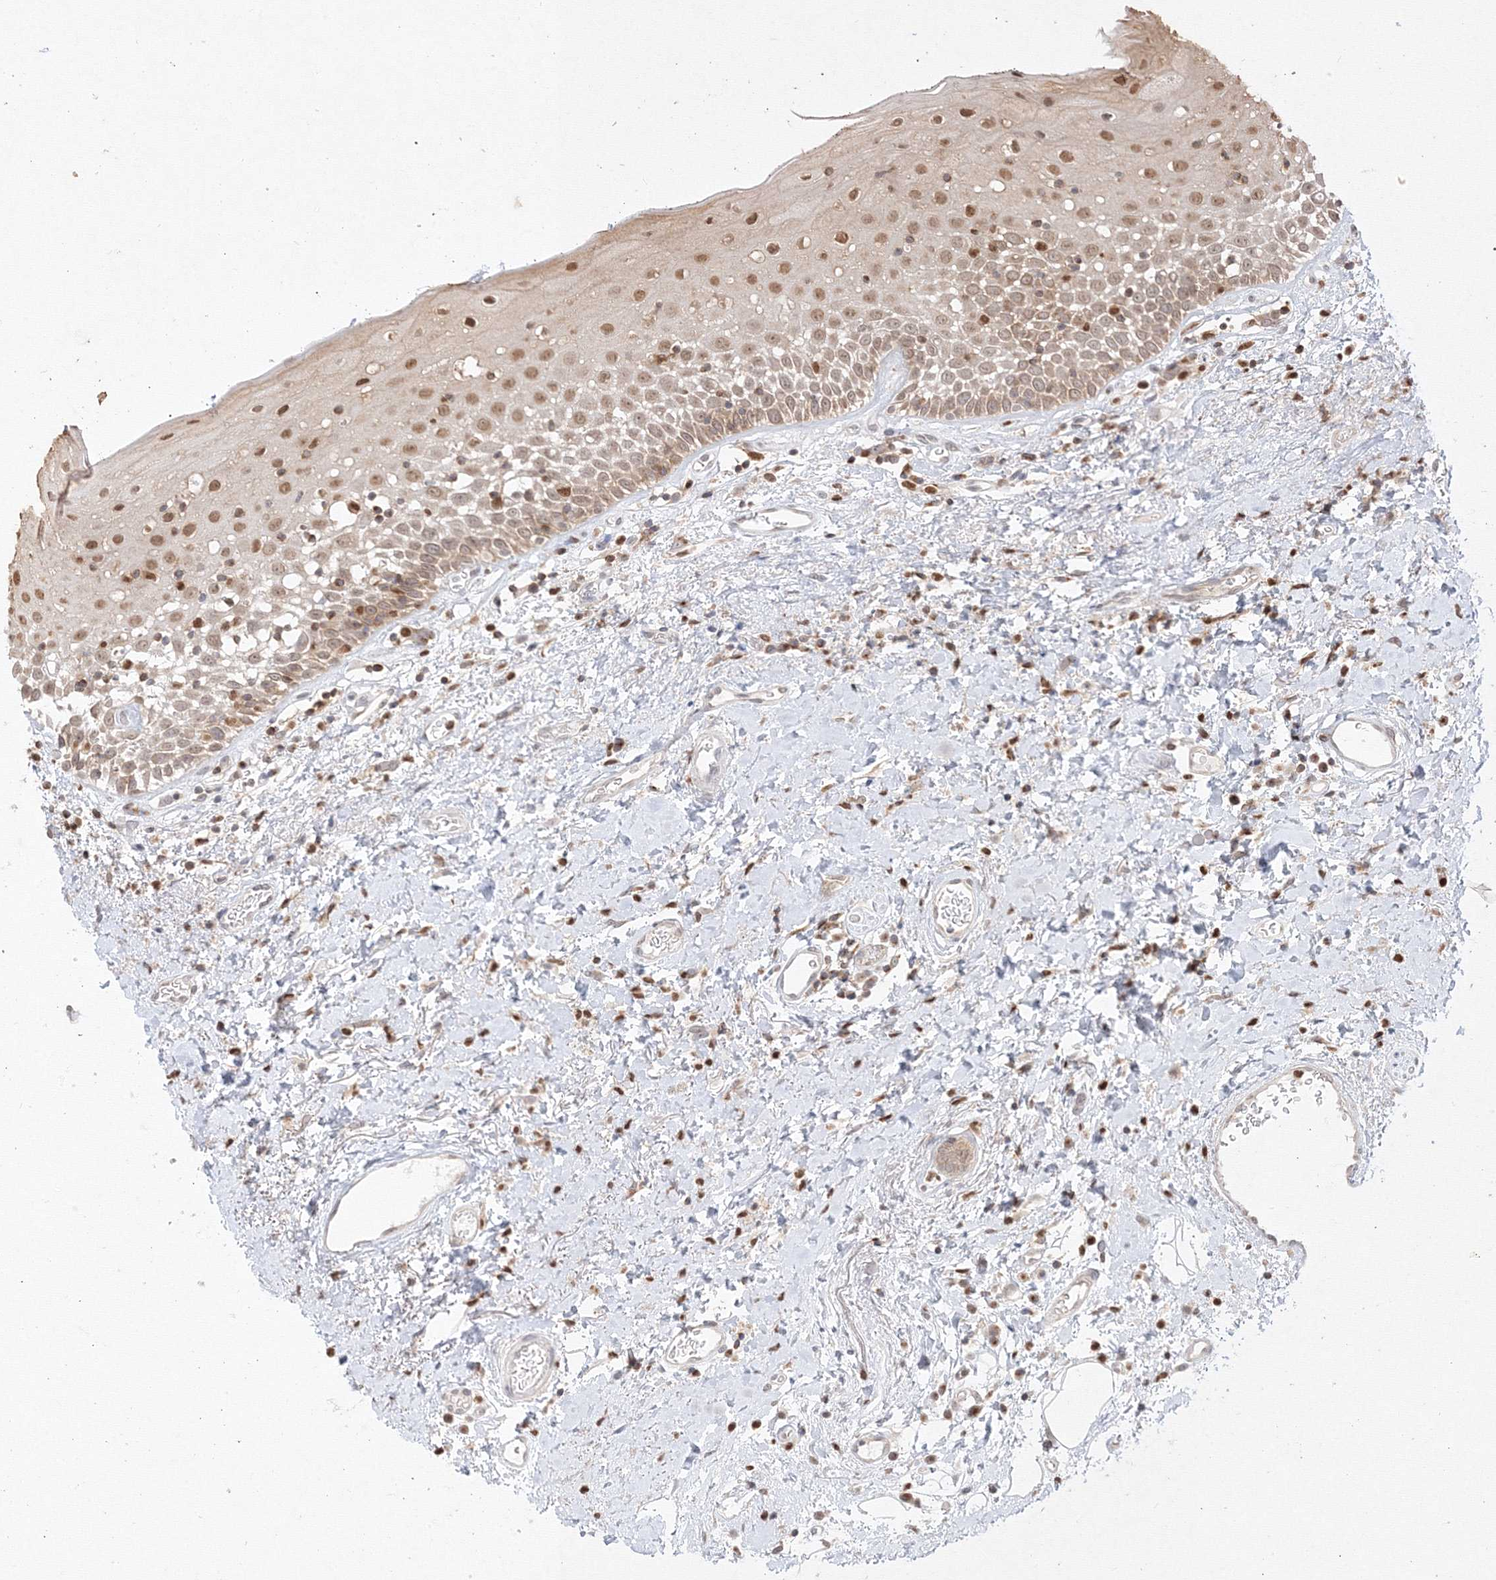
{"staining": {"intensity": "moderate", "quantity": "25%-75%", "location": "nuclear"}, "tissue": "oral mucosa", "cell_type": "Squamous epithelial cells", "image_type": "normal", "snomed": [{"axis": "morphology", "description": "Normal tissue, NOS"}, {"axis": "topography", "description": "Oral tissue"}], "caption": "Protein expression analysis of normal oral mucosa demonstrates moderate nuclear staining in about 25%-75% of squamous epithelial cells.", "gene": "TMEM50B", "patient": {"sex": "male", "age": 74}}